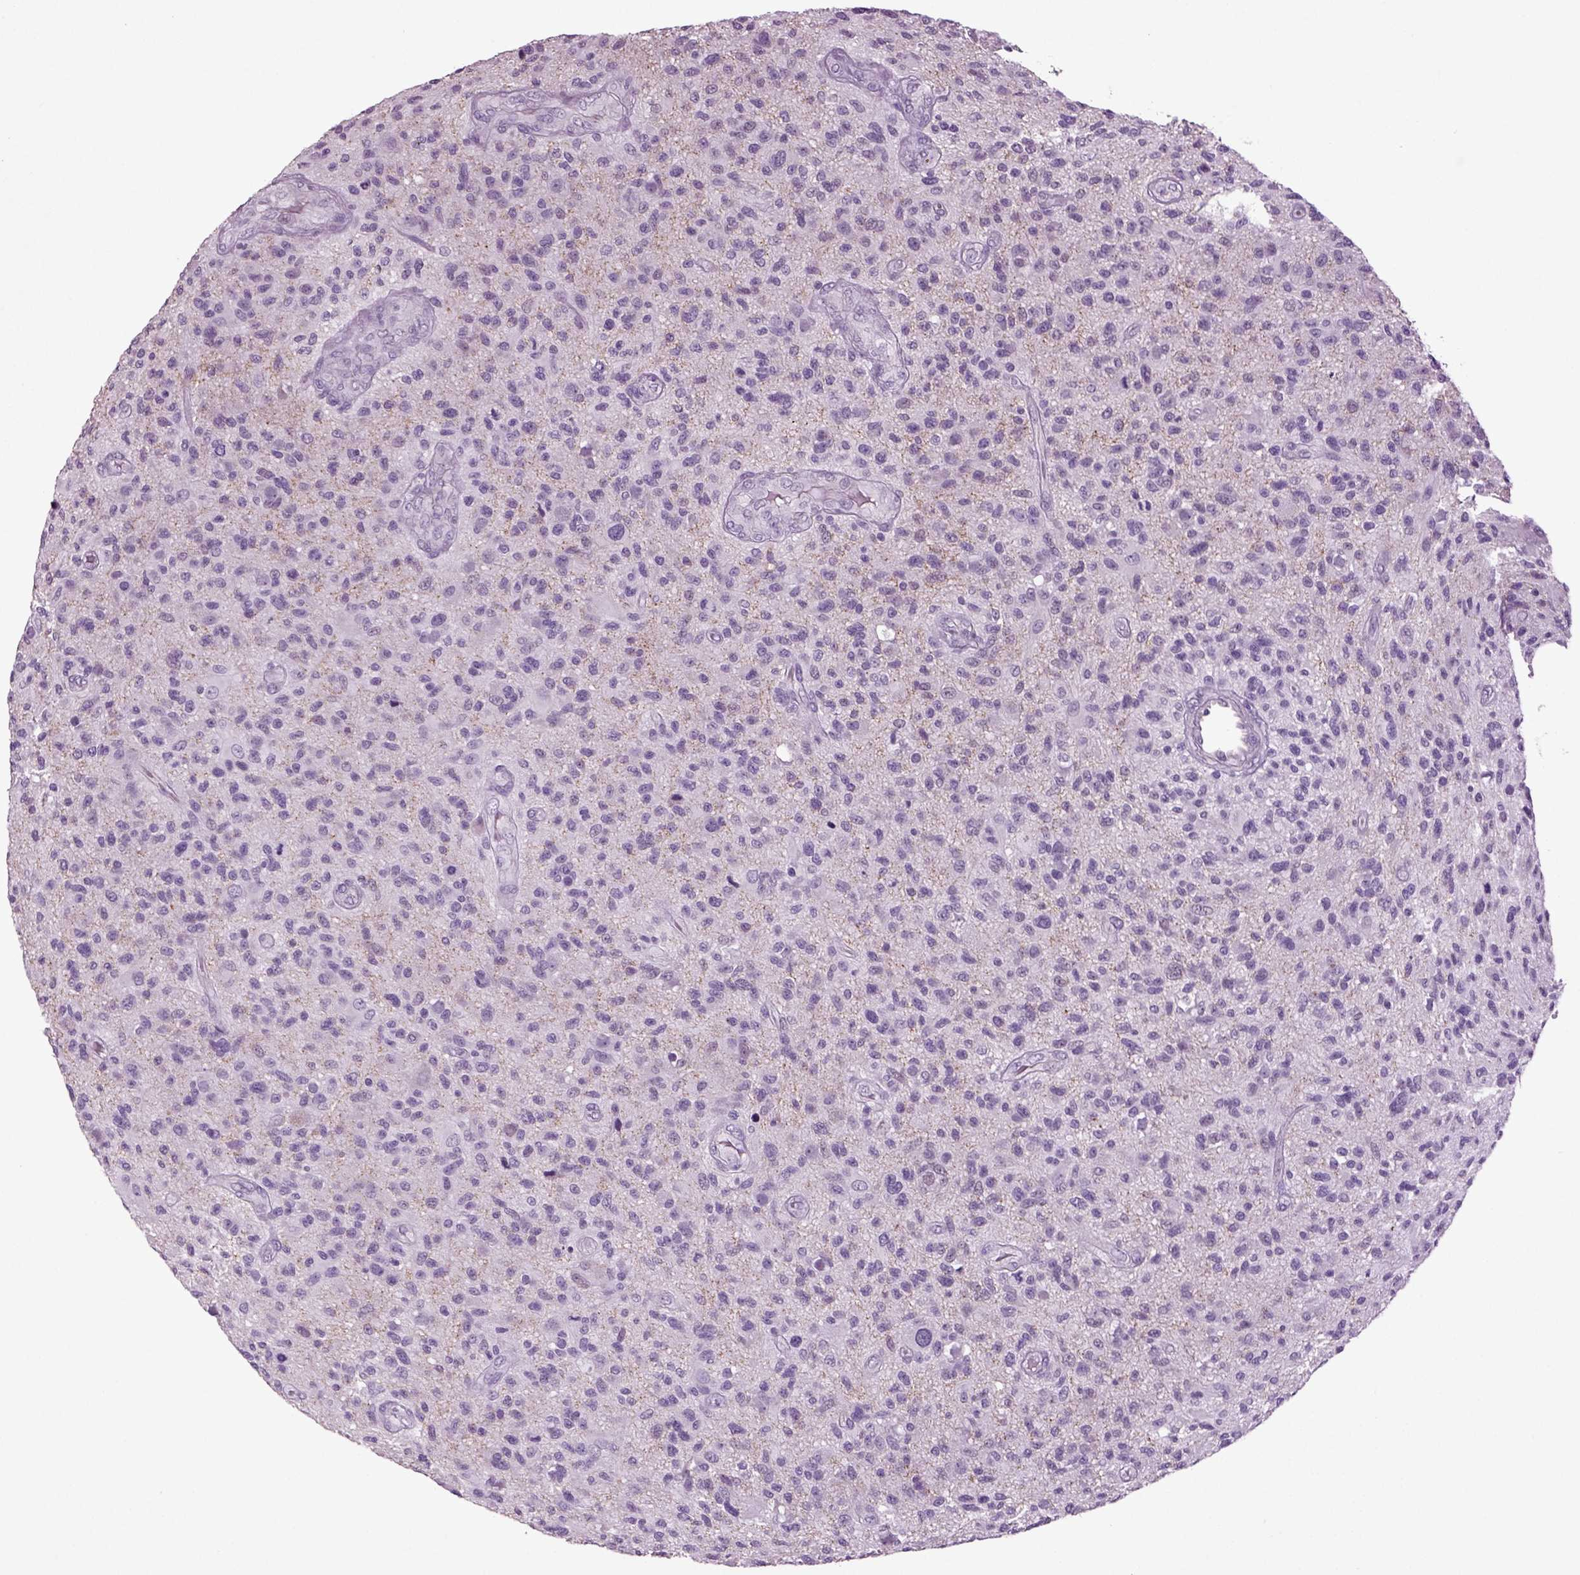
{"staining": {"intensity": "negative", "quantity": "none", "location": "none"}, "tissue": "glioma", "cell_type": "Tumor cells", "image_type": "cancer", "snomed": [{"axis": "morphology", "description": "Glioma, malignant, High grade"}, {"axis": "topography", "description": "Brain"}], "caption": "DAB (3,3'-diaminobenzidine) immunohistochemical staining of high-grade glioma (malignant) demonstrates no significant staining in tumor cells.", "gene": "SLC17A6", "patient": {"sex": "male", "age": 47}}